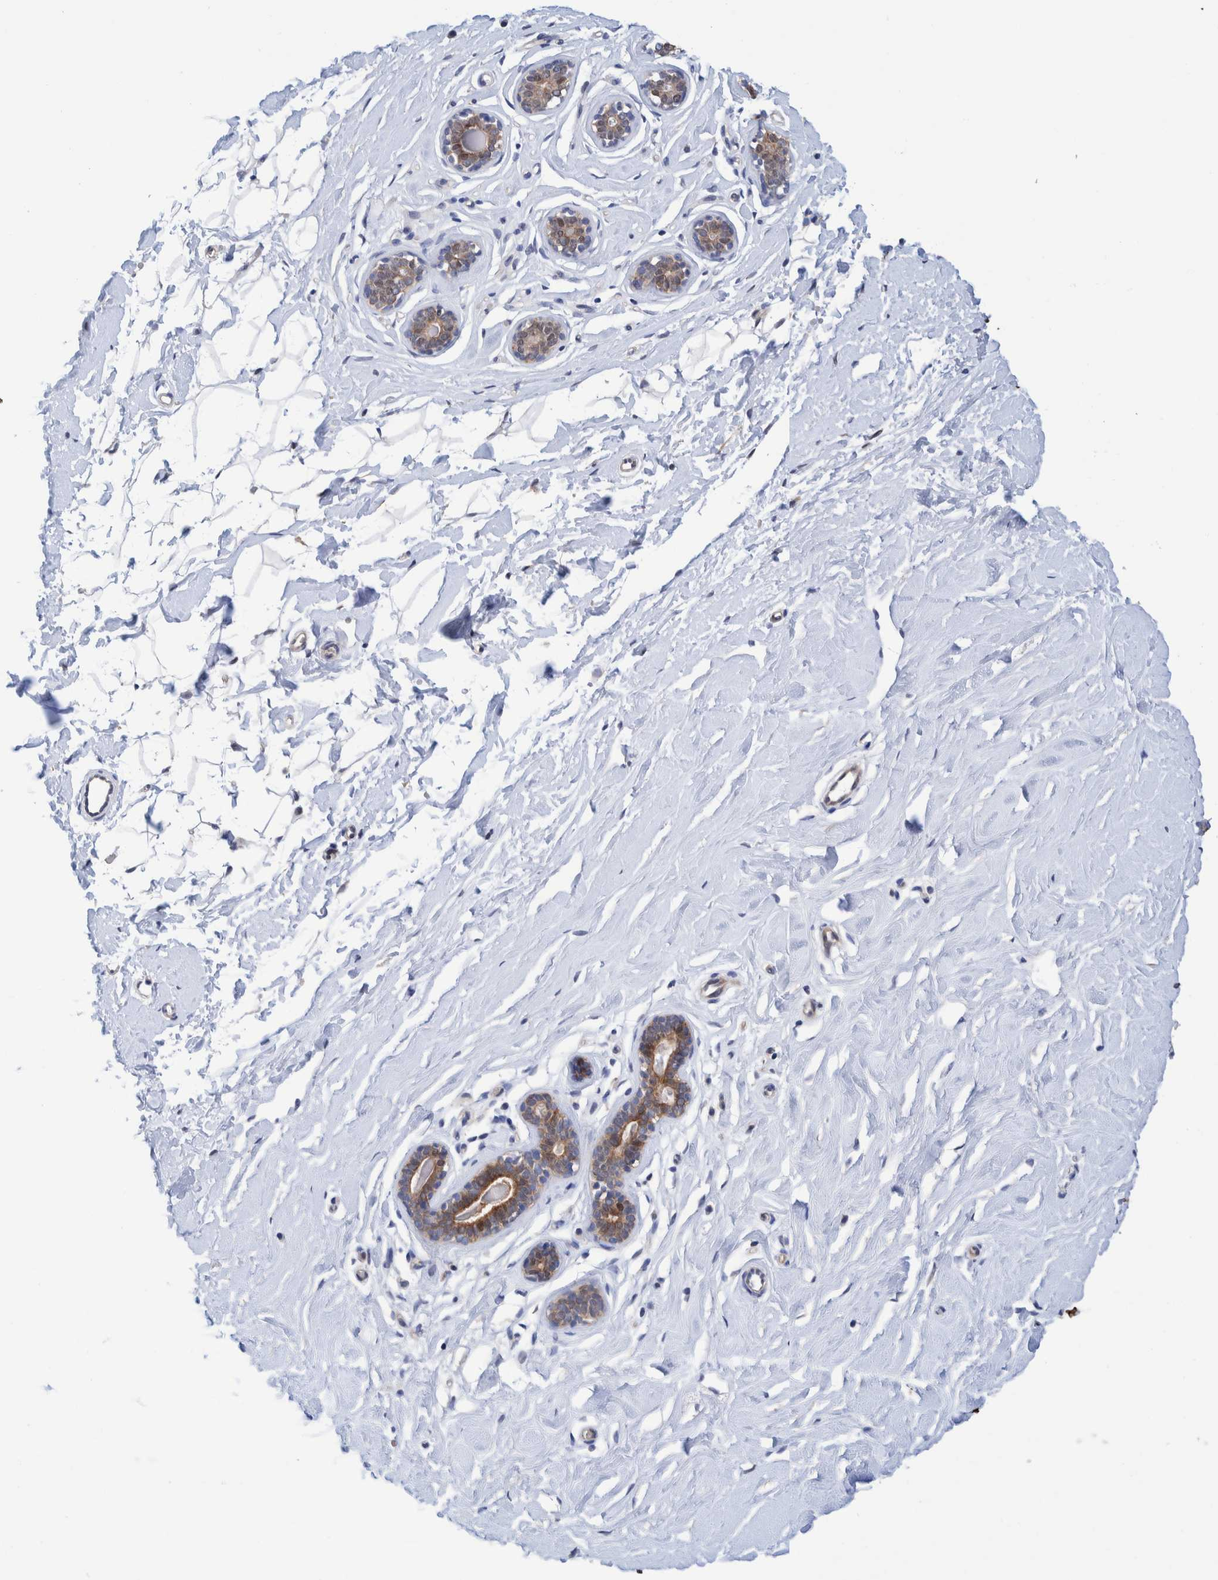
{"staining": {"intensity": "negative", "quantity": "none", "location": "none"}, "tissue": "breast", "cell_type": "Adipocytes", "image_type": "normal", "snomed": [{"axis": "morphology", "description": "Normal tissue, NOS"}, {"axis": "topography", "description": "Breast"}], "caption": "Image shows no protein positivity in adipocytes of unremarkable breast. The staining was performed using DAB to visualize the protein expression in brown, while the nuclei were stained in blue with hematoxylin (Magnification: 20x).", "gene": "PFAS", "patient": {"sex": "female", "age": 23}}